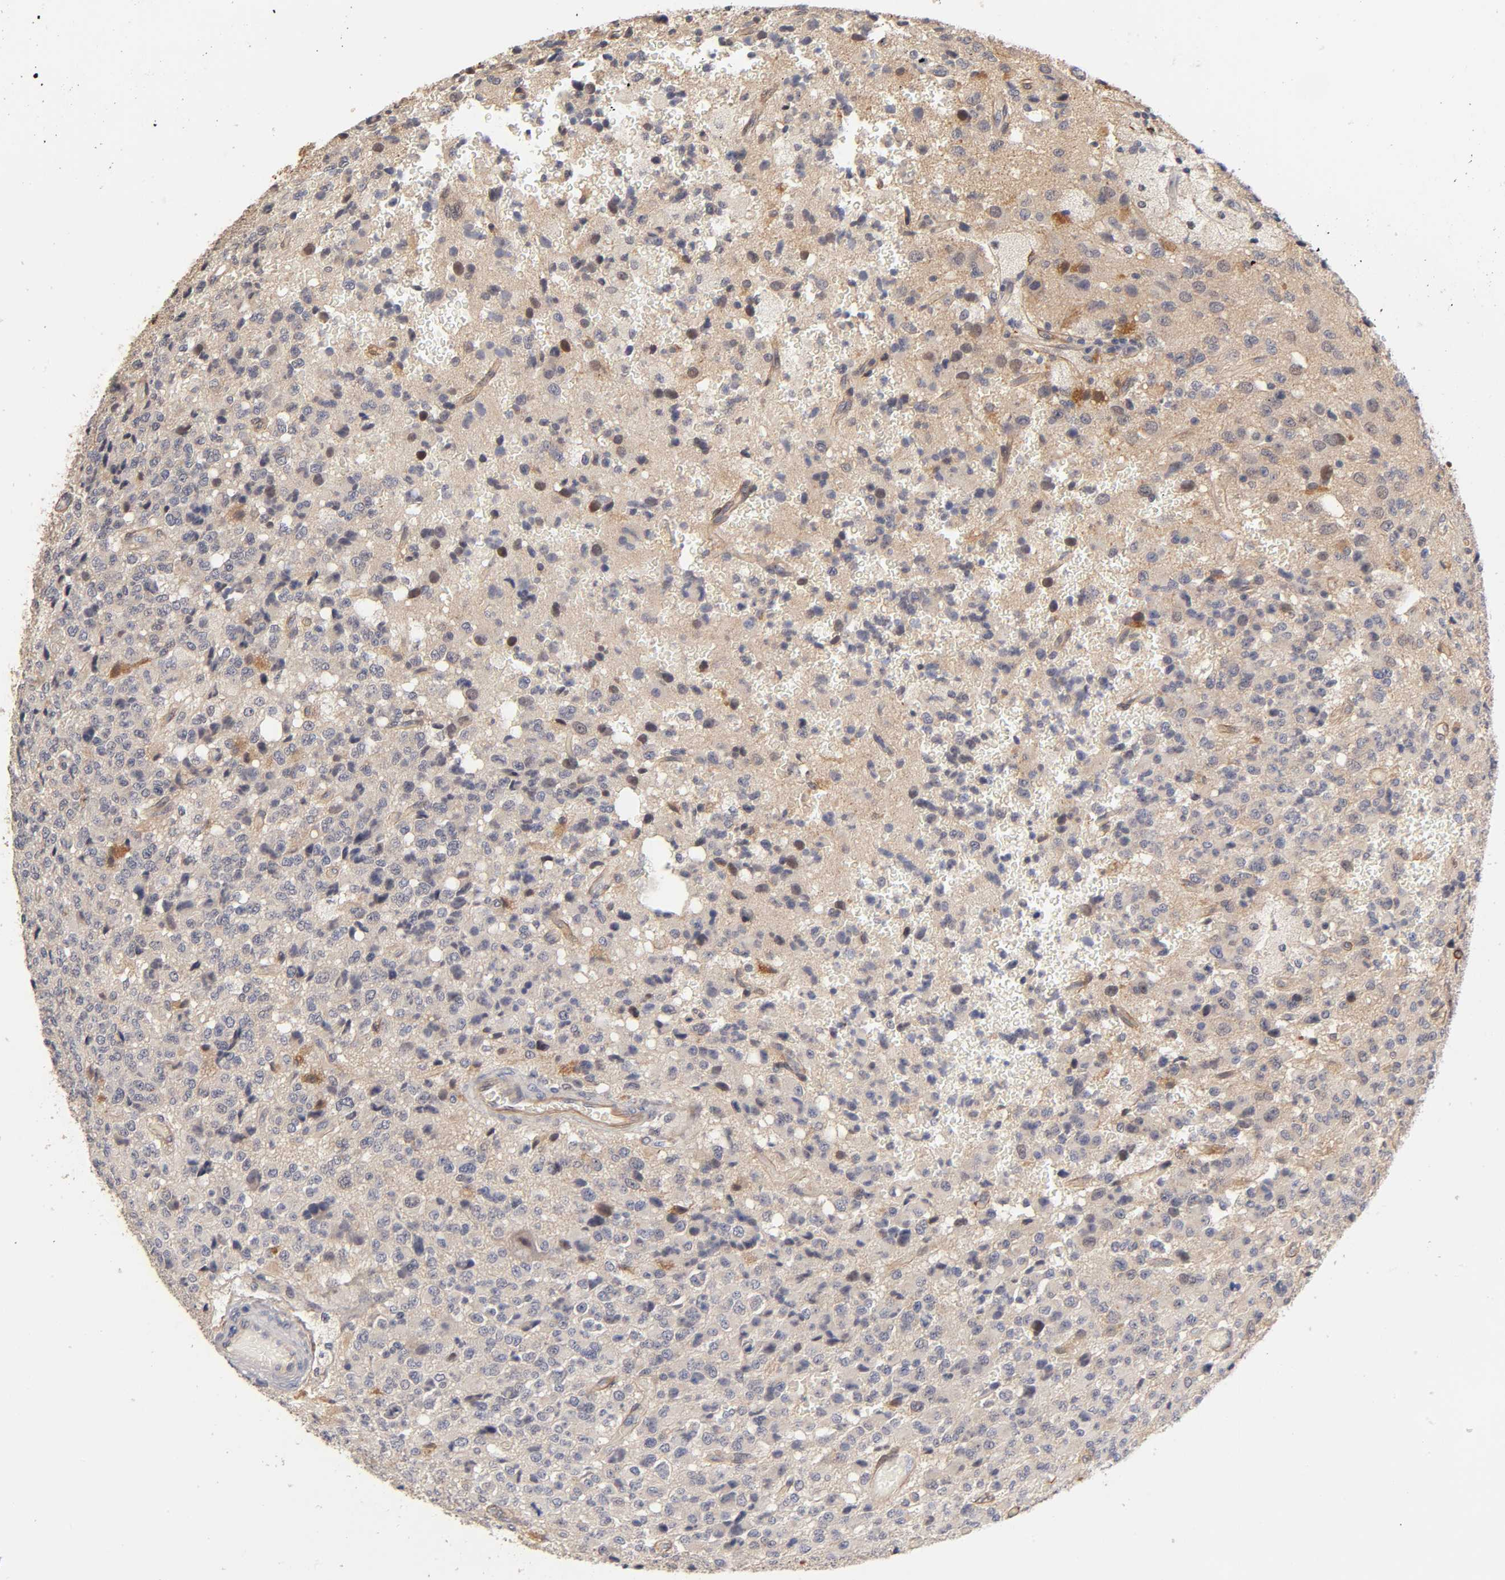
{"staining": {"intensity": "weak", "quantity": "<25%", "location": "cytoplasmic/membranous"}, "tissue": "glioma", "cell_type": "Tumor cells", "image_type": "cancer", "snomed": [{"axis": "morphology", "description": "Glioma, malignant, High grade"}, {"axis": "topography", "description": "pancreas cauda"}], "caption": "This is an IHC histopathology image of human malignant glioma (high-grade). There is no positivity in tumor cells.", "gene": "LAMB1", "patient": {"sex": "male", "age": 60}}